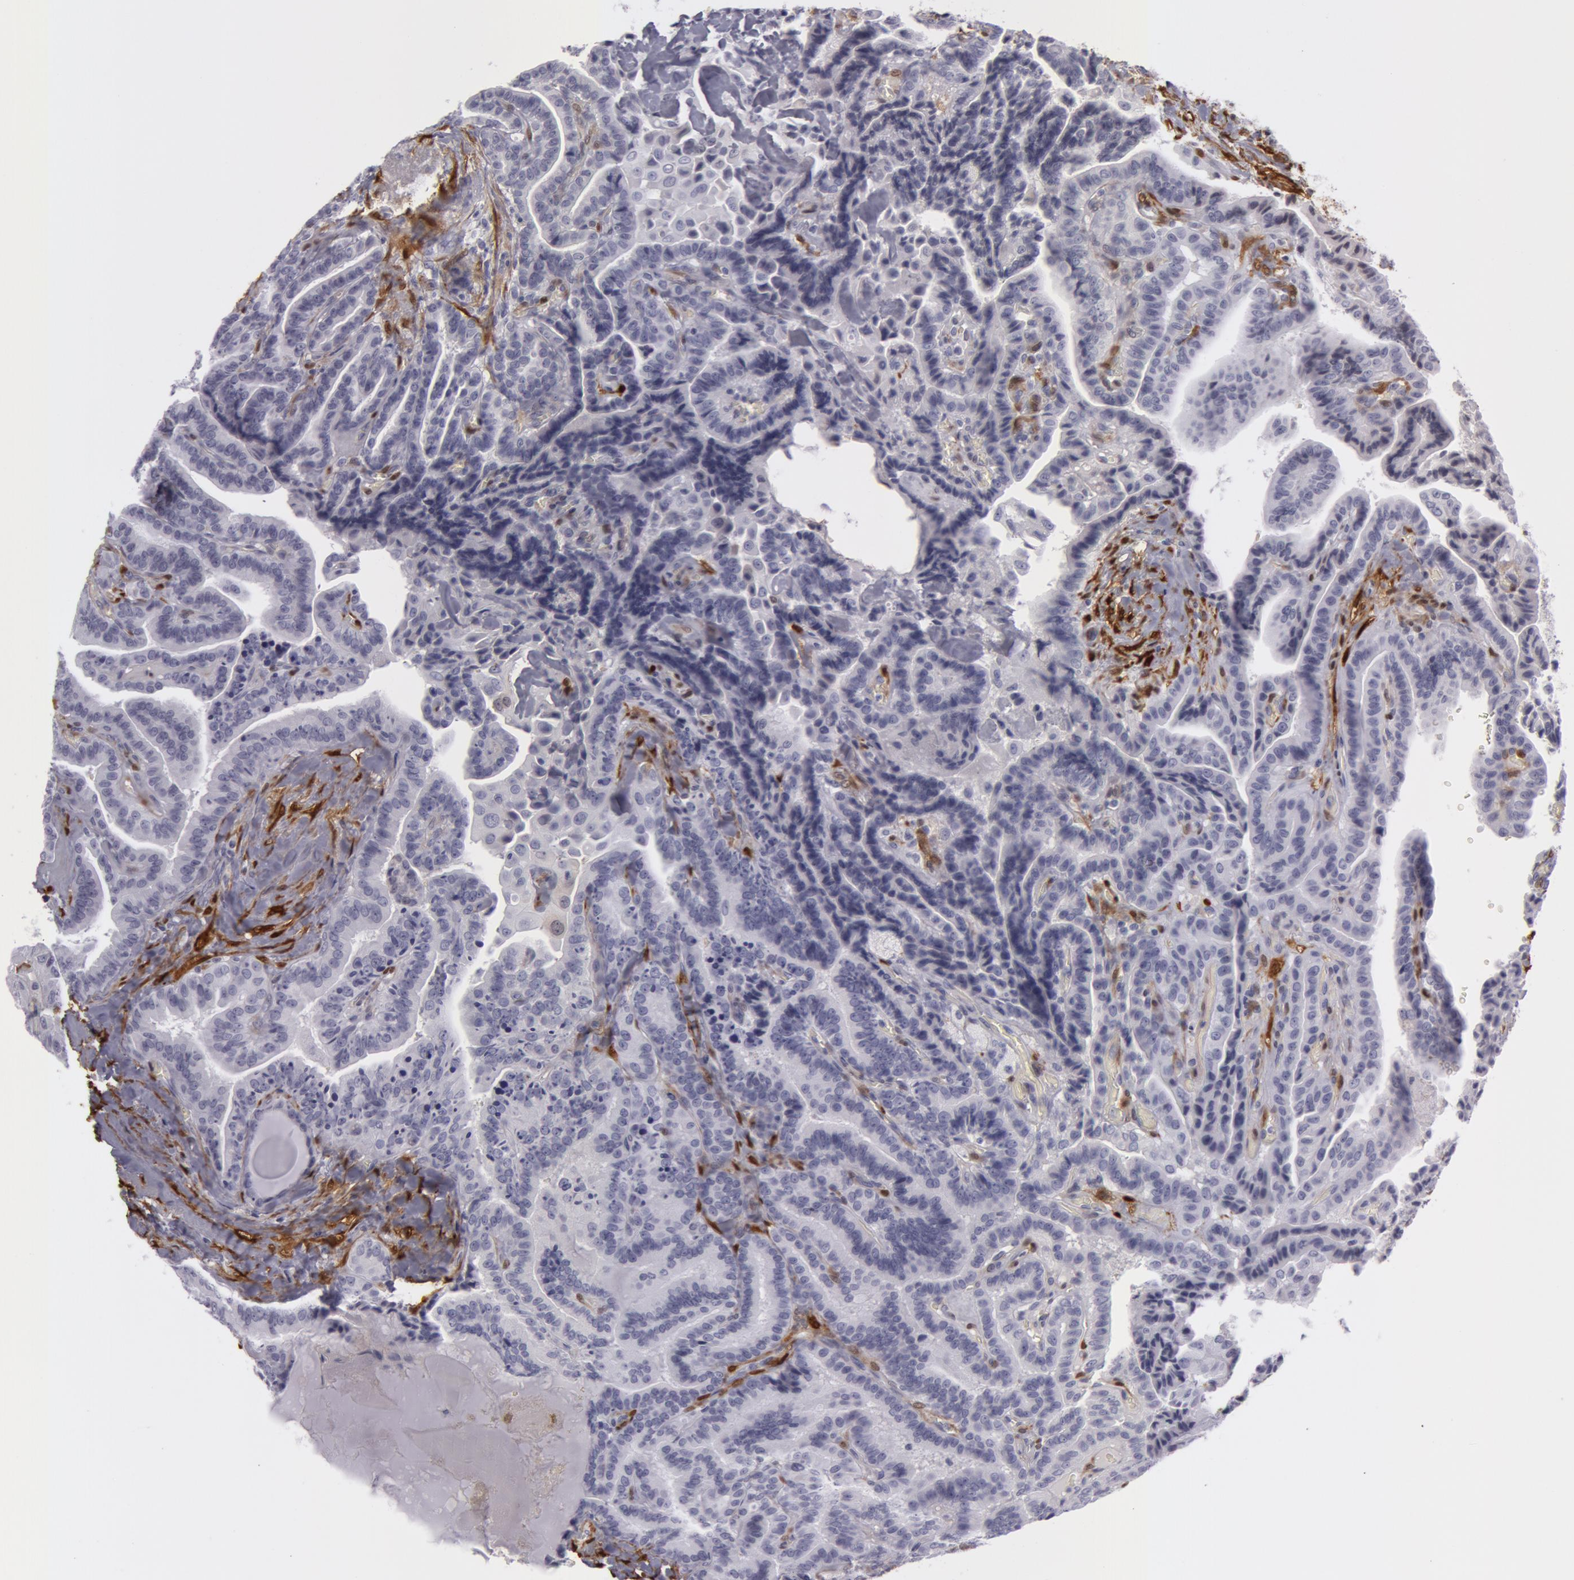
{"staining": {"intensity": "negative", "quantity": "none", "location": "none"}, "tissue": "thyroid cancer", "cell_type": "Tumor cells", "image_type": "cancer", "snomed": [{"axis": "morphology", "description": "Papillary adenocarcinoma, NOS"}, {"axis": "topography", "description": "Thyroid gland"}], "caption": "Immunohistochemistry photomicrograph of neoplastic tissue: thyroid cancer stained with DAB (3,3'-diaminobenzidine) displays no significant protein expression in tumor cells.", "gene": "TAGLN", "patient": {"sex": "male", "age": 87}}